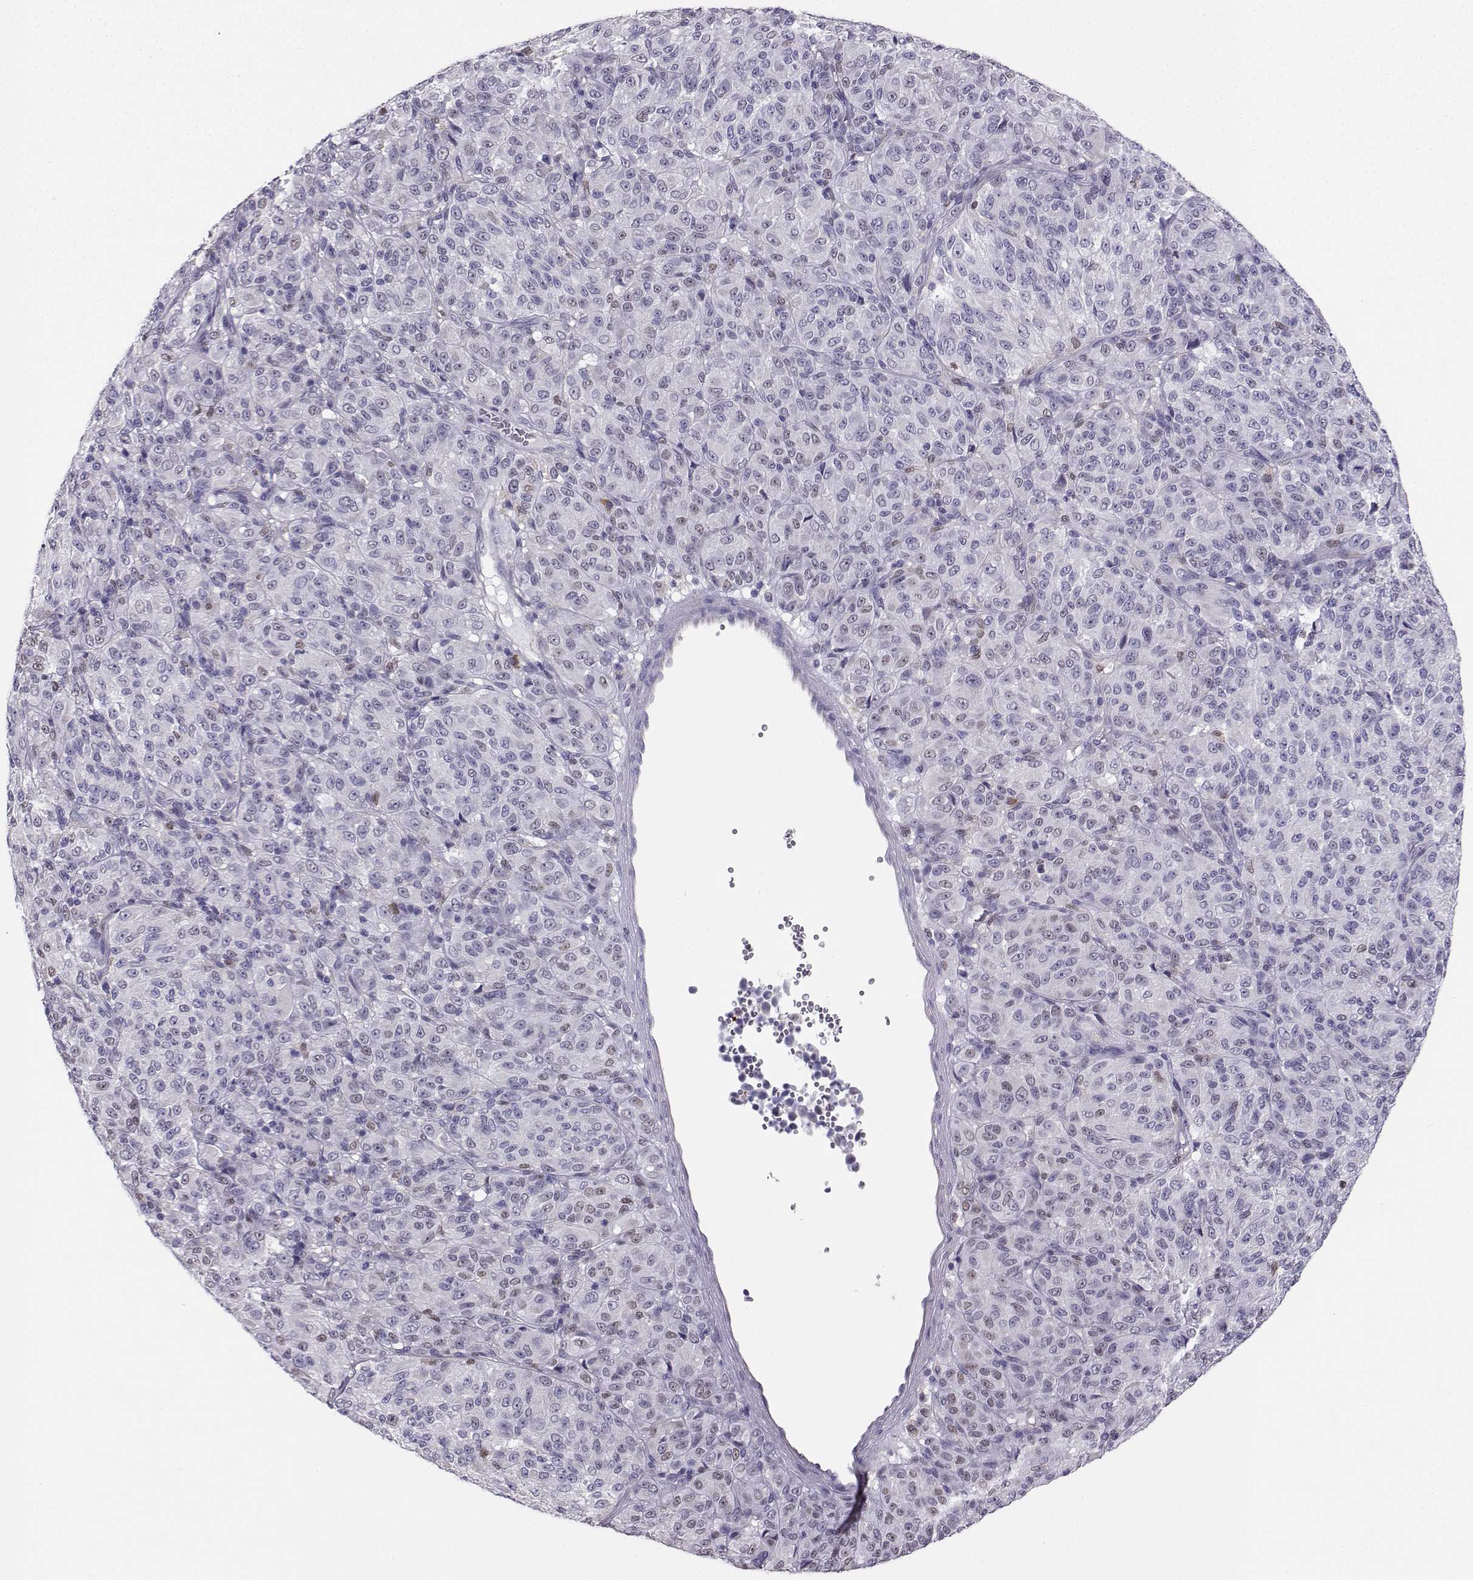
{"staining": {"intensity": "negative", "quantity": "none", "location": "none"}, "tissue": "melanoma", "cell_type": "Tumor cells", "image_type": "cancer", "snomed": [{"axis": "morphology", "description": "Malignant melanoma, Metastatic site"}, {"axis": "topography", "description": "Brain"}], "caption": "IHC of human melanoma shows no staining in tumor cells.", "gene": "DCLK3", "patient": {"sex": "female", "age": 56}}